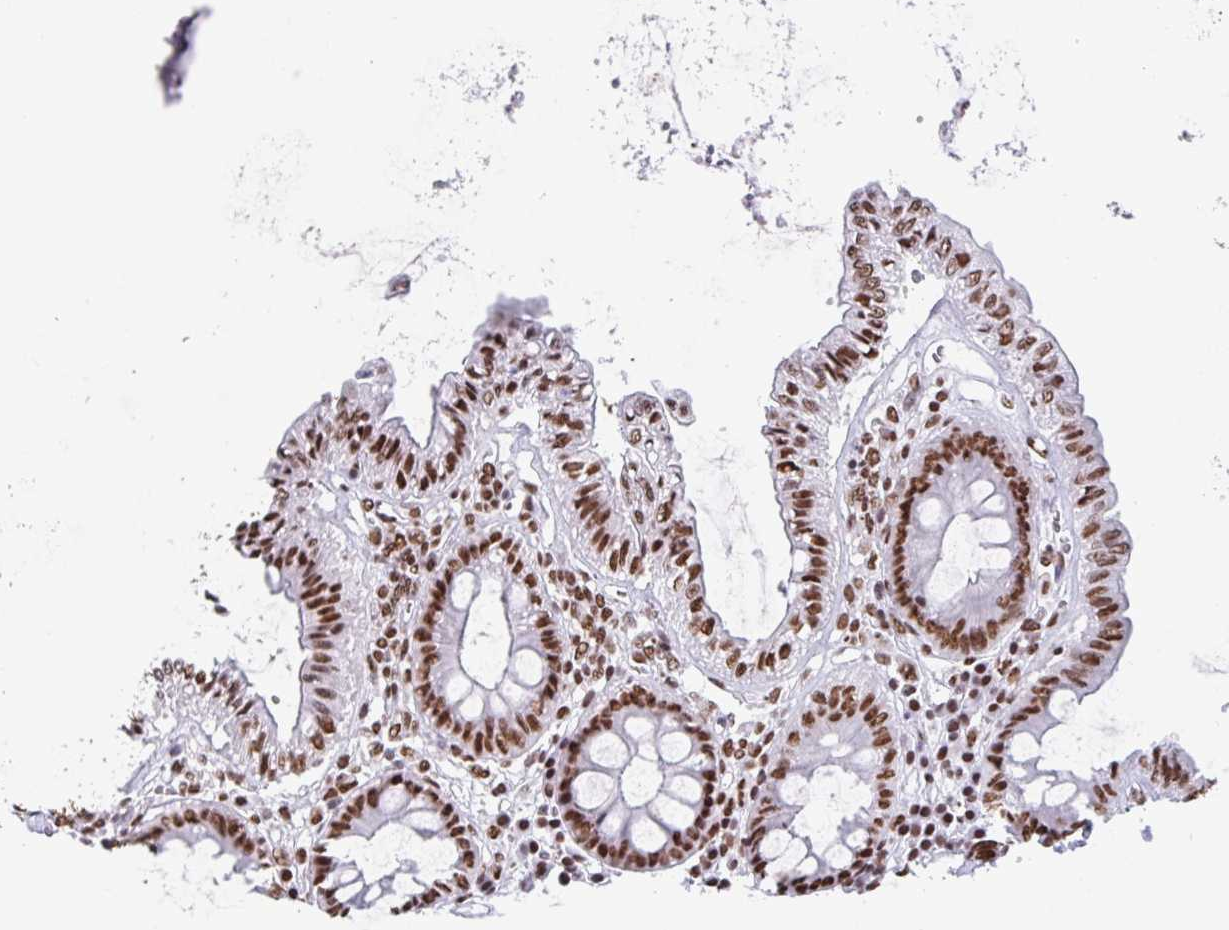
{"staining": {"intensity": "moderate", "quantity": ">75%", "location": "cytoplasmic/membranous"}, "tissue": "colon", "cell_type": "Endothelial cells", "image_type": "normal", "snomed": [{"axis": "morphology", "description": "Normal tissue, NOS"}, {"axis": "topography", "description": "Colon"}, {"axis": "topography", "description": "Peripheral nerve tissue"}], "caption": "A high-resolution photomicrograph shows immunohistochemistry staining of normal colon, which reveals moderate cytoplasmic/membranous positivity in about >75% of endothelial cells.", "gene": "KHDRBS1", "patient": {"sex": "male", "age": 84}}